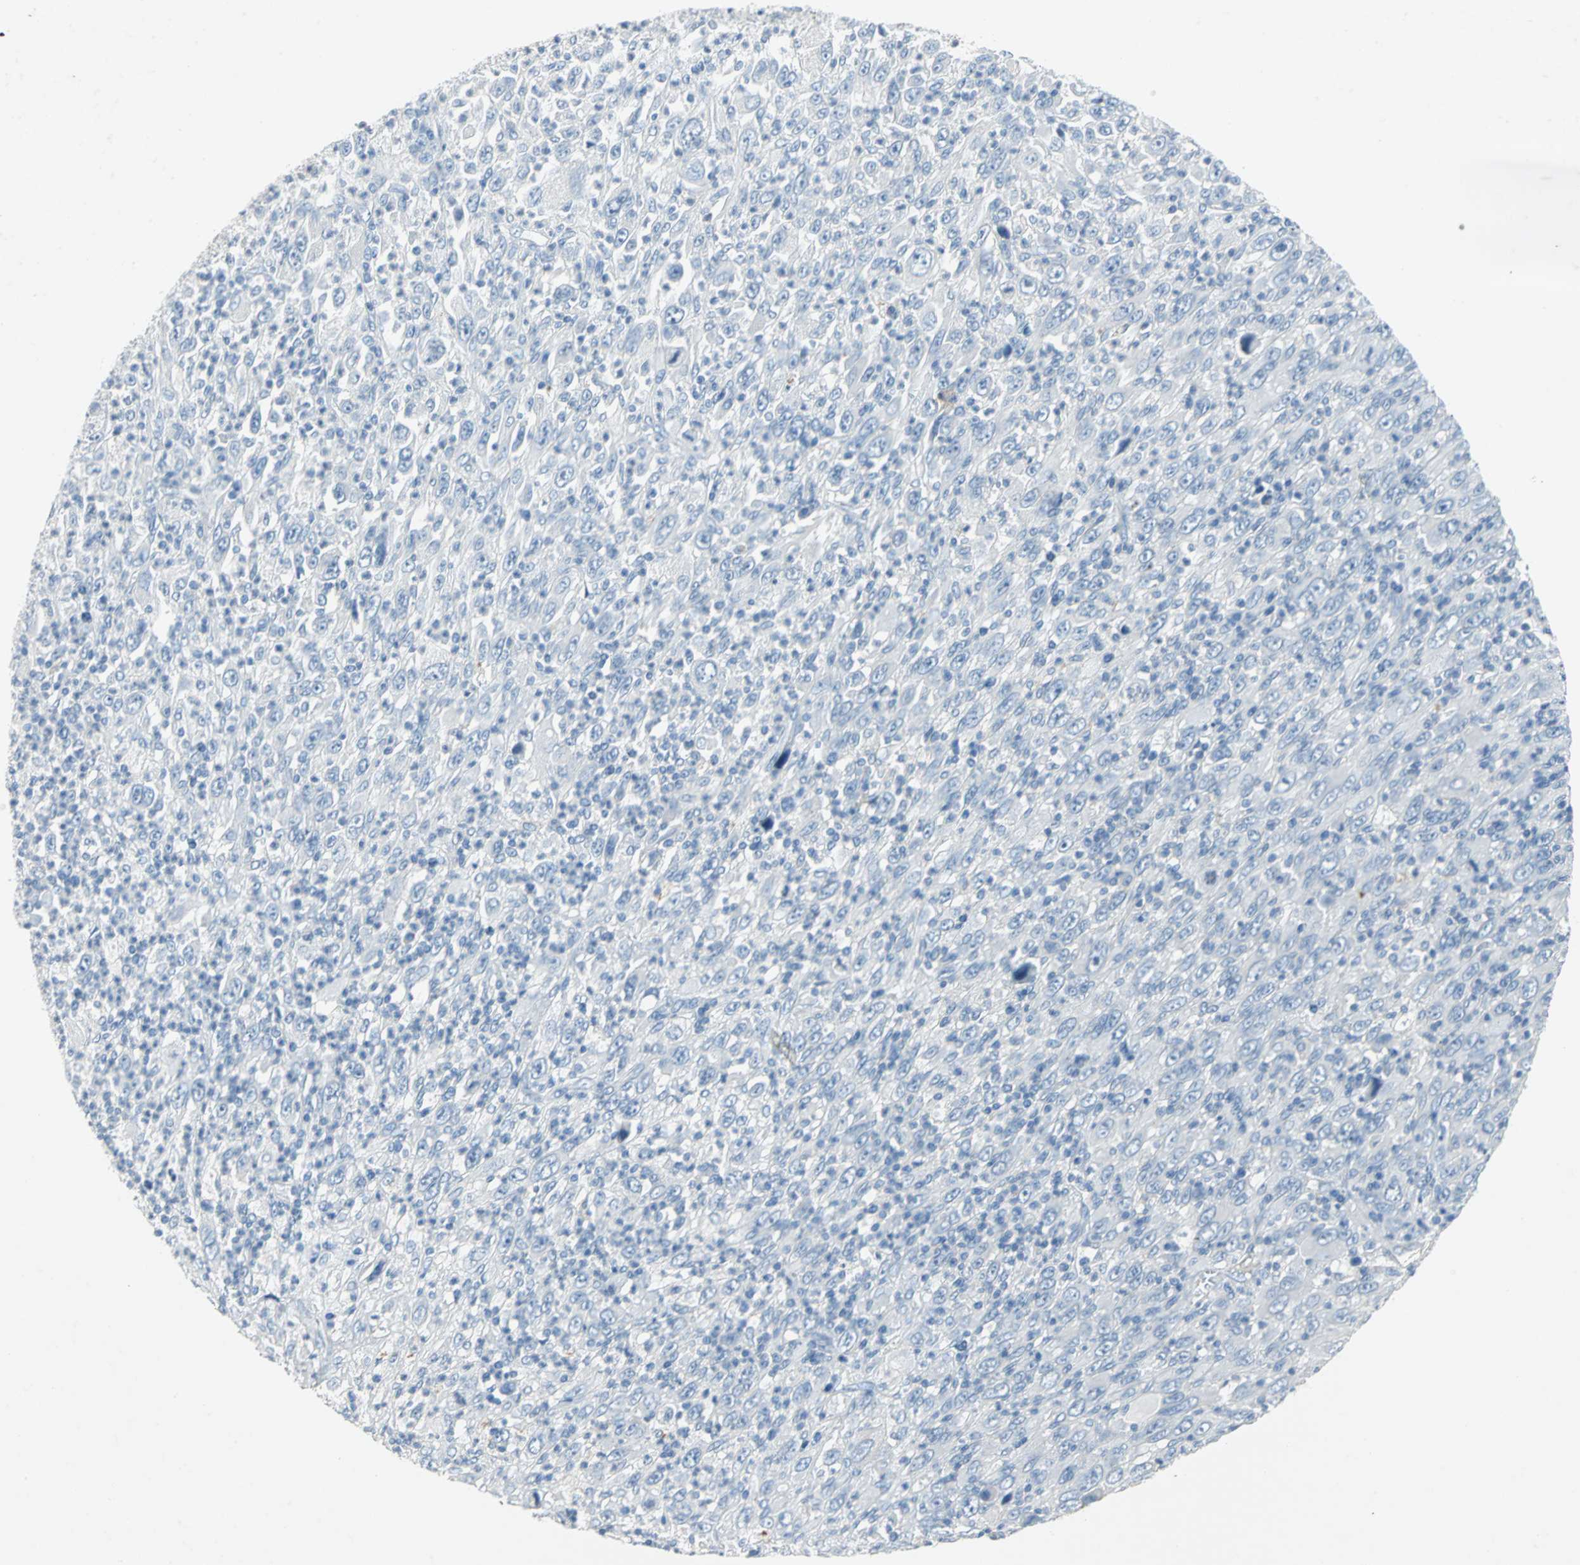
{"staining": {"intensity": "negative", "quantity": "none", "location": "none"}, "tissue": "melanoma", "cell_type": "Tumor cells", "image_type": "cancer", "snomed": [{"axis": "morphology", "description": "Malignant melanoma, Metastatic site"}, {"axis": "topography", "description": "Skin"}], "caption": "Immunohistochemical staining of melanoma demonstrates no significant staining in tumor cells.", "gene": "PTGDS", "patient": {"sex": "female", "age": 56}}